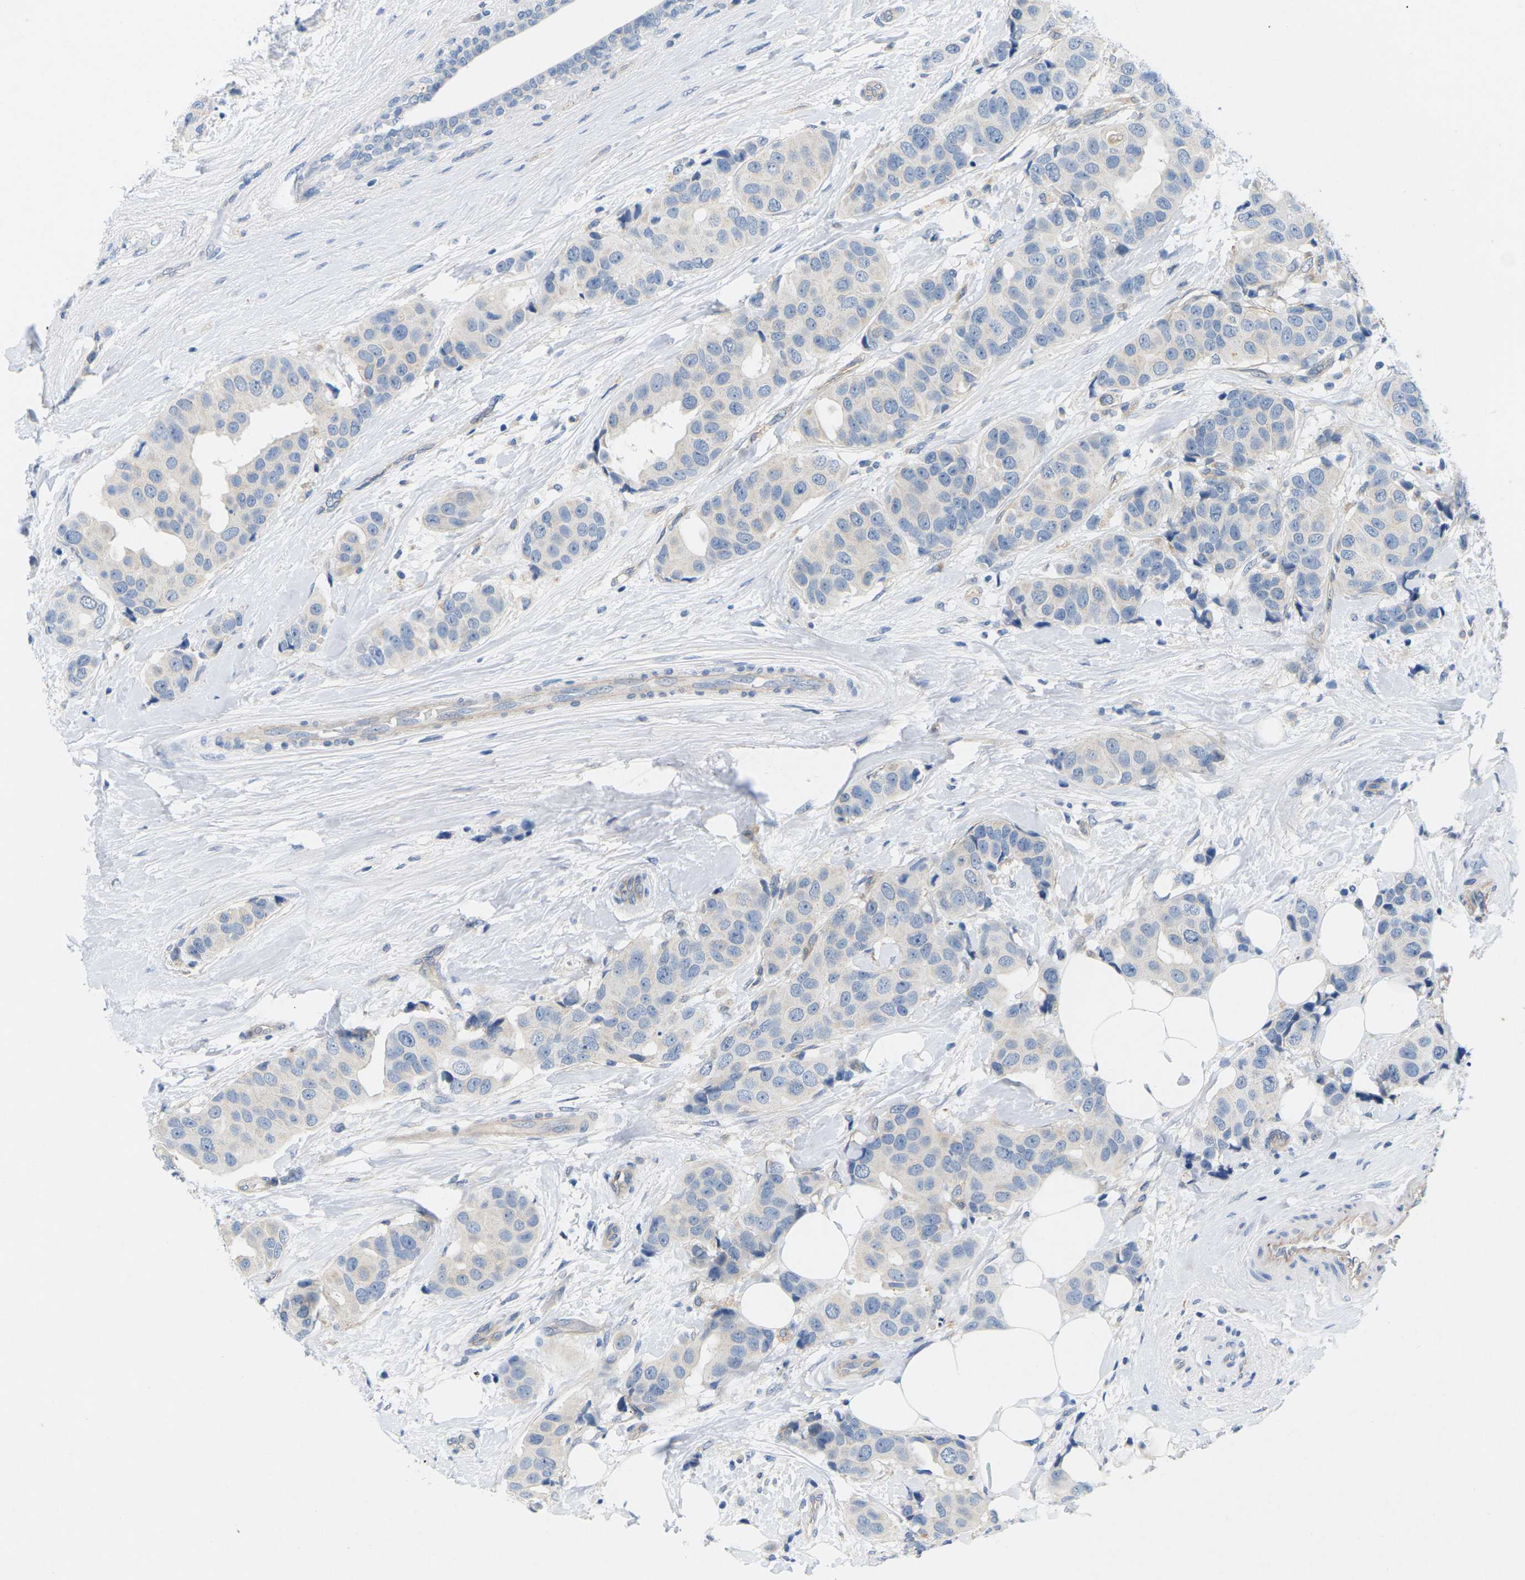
{"staining": {"intensity": "negative", "quantity": "none", "location": "none"}, "tissue": "breast cancer", "cell_type": "Tumor cells", "image_type": "cancer", "snomed": [{"axis": "morphology", "description": "Normal tissue, NOS"}, {"axis": "morphology", "description": "Duct carcinoma"}, {"axis": "topography", "description": "Breast"}], "caption": "Tumor cells show no significant protein staining in breast invasive ductal carcinoma. (DAB immunohistochemistry visualized using brightfield microscopy, high magnification).", "gene": "ITGA5", "patient": {"sex": "female", "age": 39}}